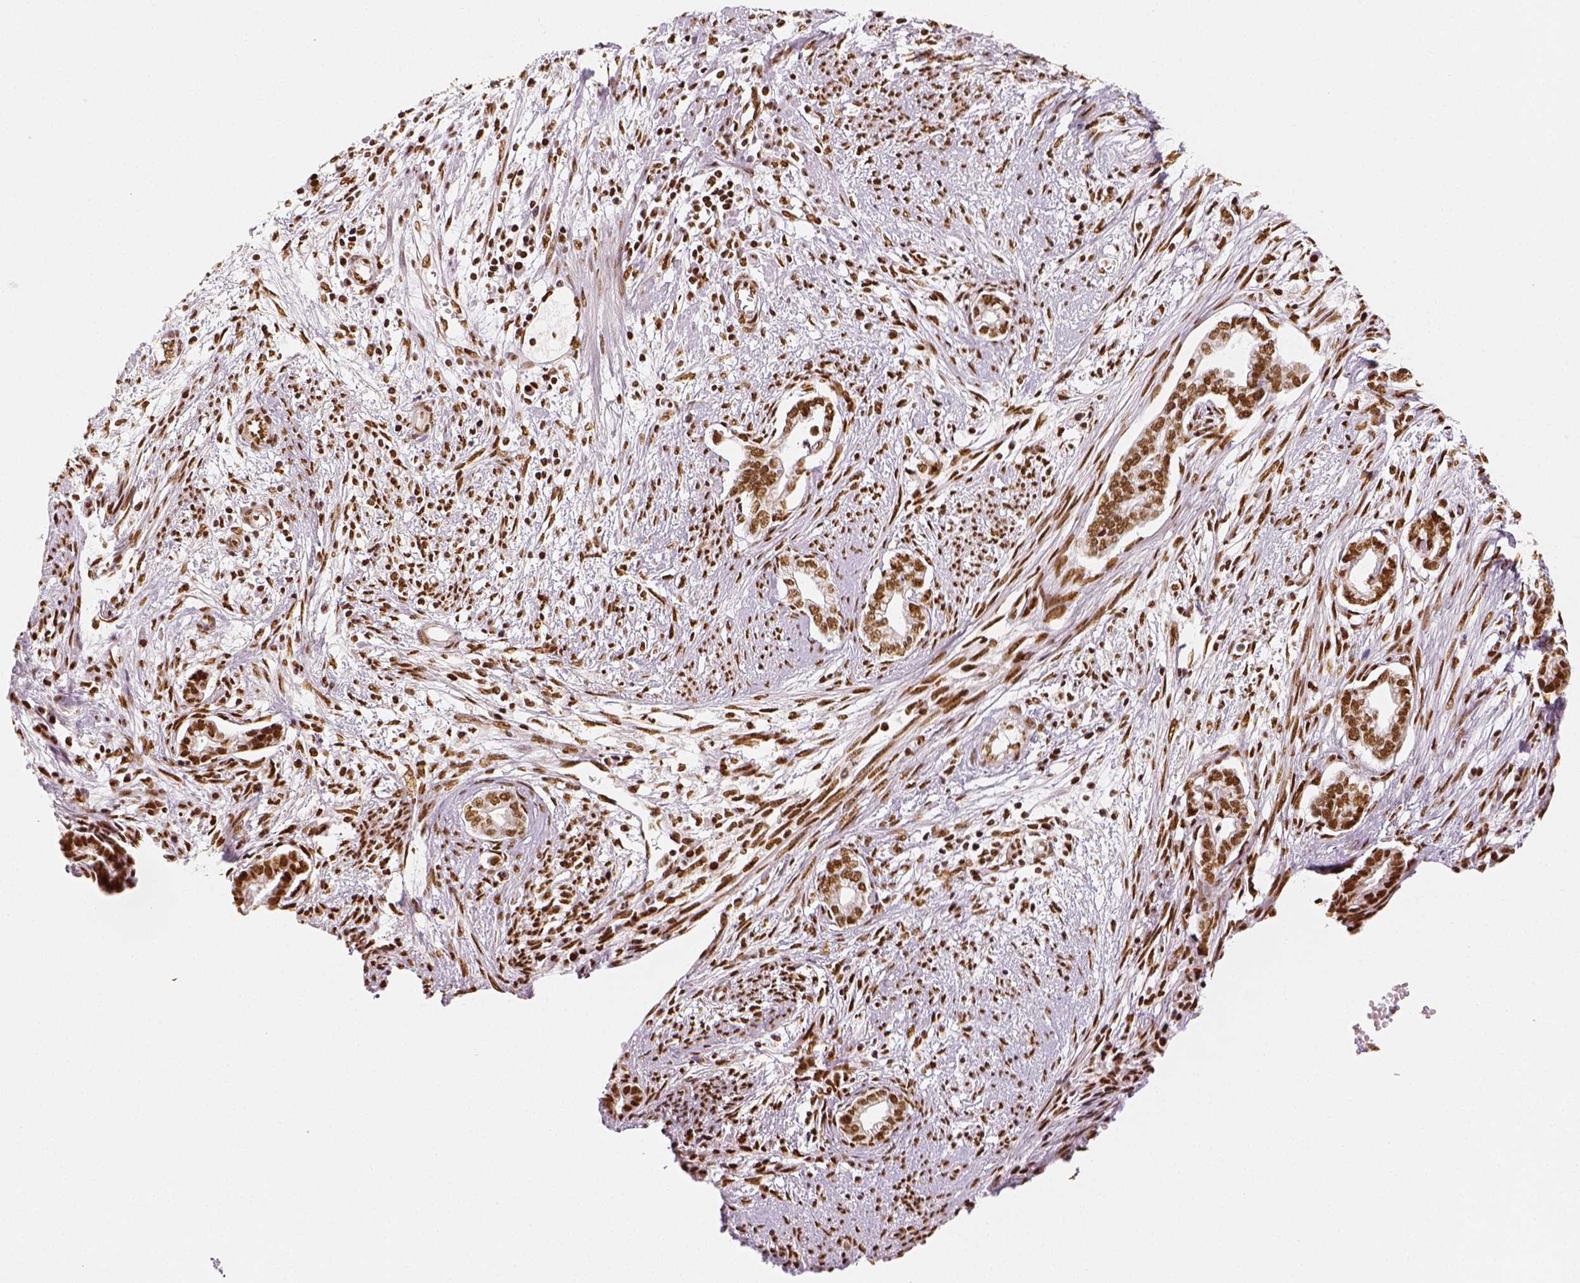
{"staining": {"intensity": "strong", "quantity": ">75%", "location": "nuclear"}, "tissue": "cervical cancer", "cell_type": "Tumor cells", "image_type": "cancer", "snomed": [{"axis": "morphology", "description": "Adenocarcinoma, NOS"}, {"axis": "topography", "description": "Cervix"}], "caption": "IHC histopathology image of cervical cancer stained for a protein (brown), which shows high levels of strong nuclear staining in about >75% of tumor cells.", "gene": "KDM5B", "patient": {"sex": "female", "age": 62}}